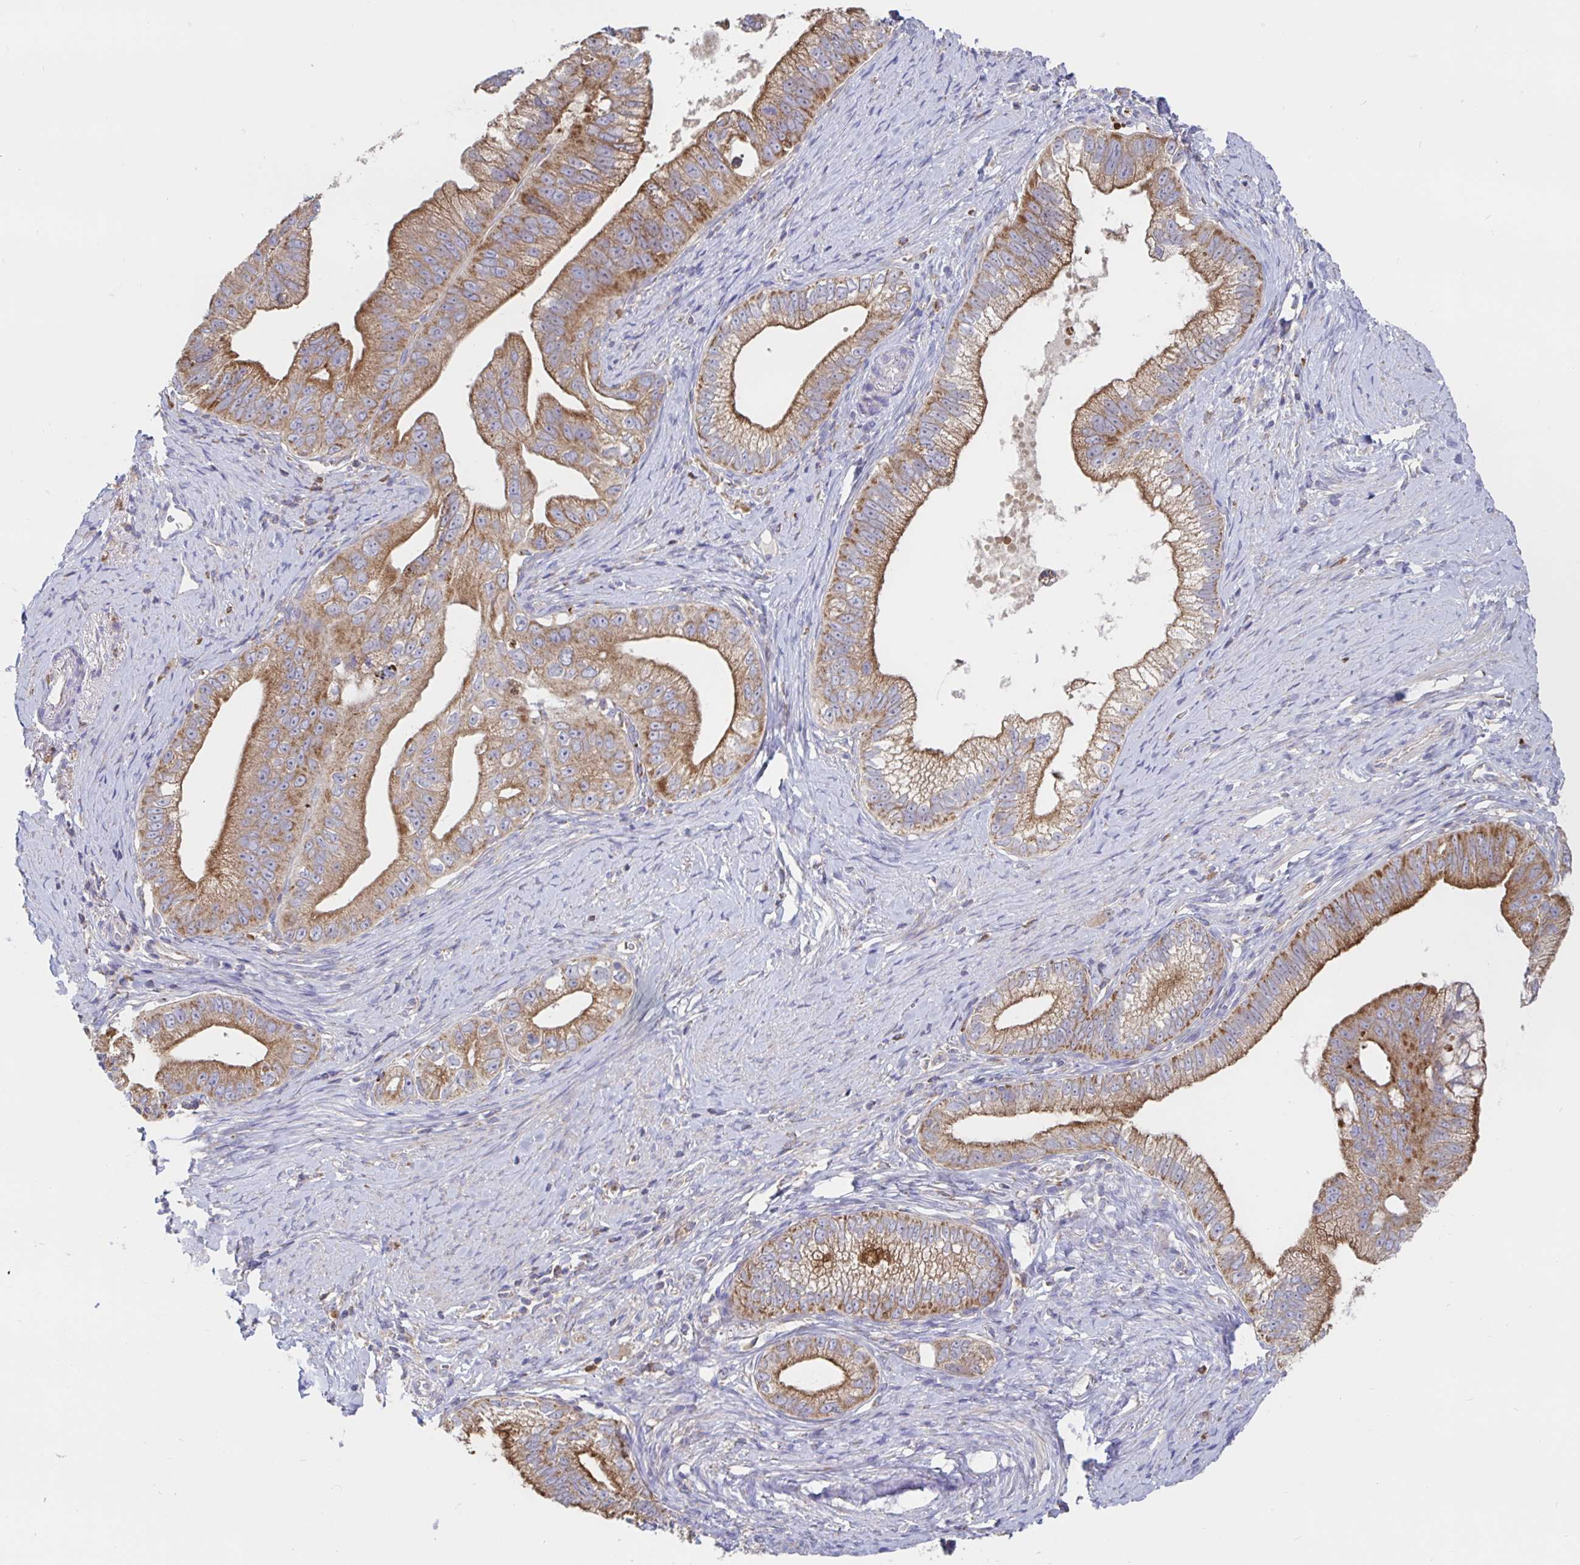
{"staining": {"intensity": "moderate", "quantity": ">75%", "location": "cytoplasmic/membranous"}, "tissue": "pancreatic cancer", "cell_type": "Tumor cells", "image_type": "cancer", "snomed": [{"axis": "morphology", "description": "Adenocarcinoma, NOS"}, {"axis": "topography", "description": "Pancreas"}], "caption": "A photomicrograph of pancreatic adenocarcinoma stained for a protein displays moderate cytoplasmic/membranous brown staining in tumor cells. Nuclei are stained in blue.", "gene": "PRDX3", "patient": {"sex": "male", "age": 70}}